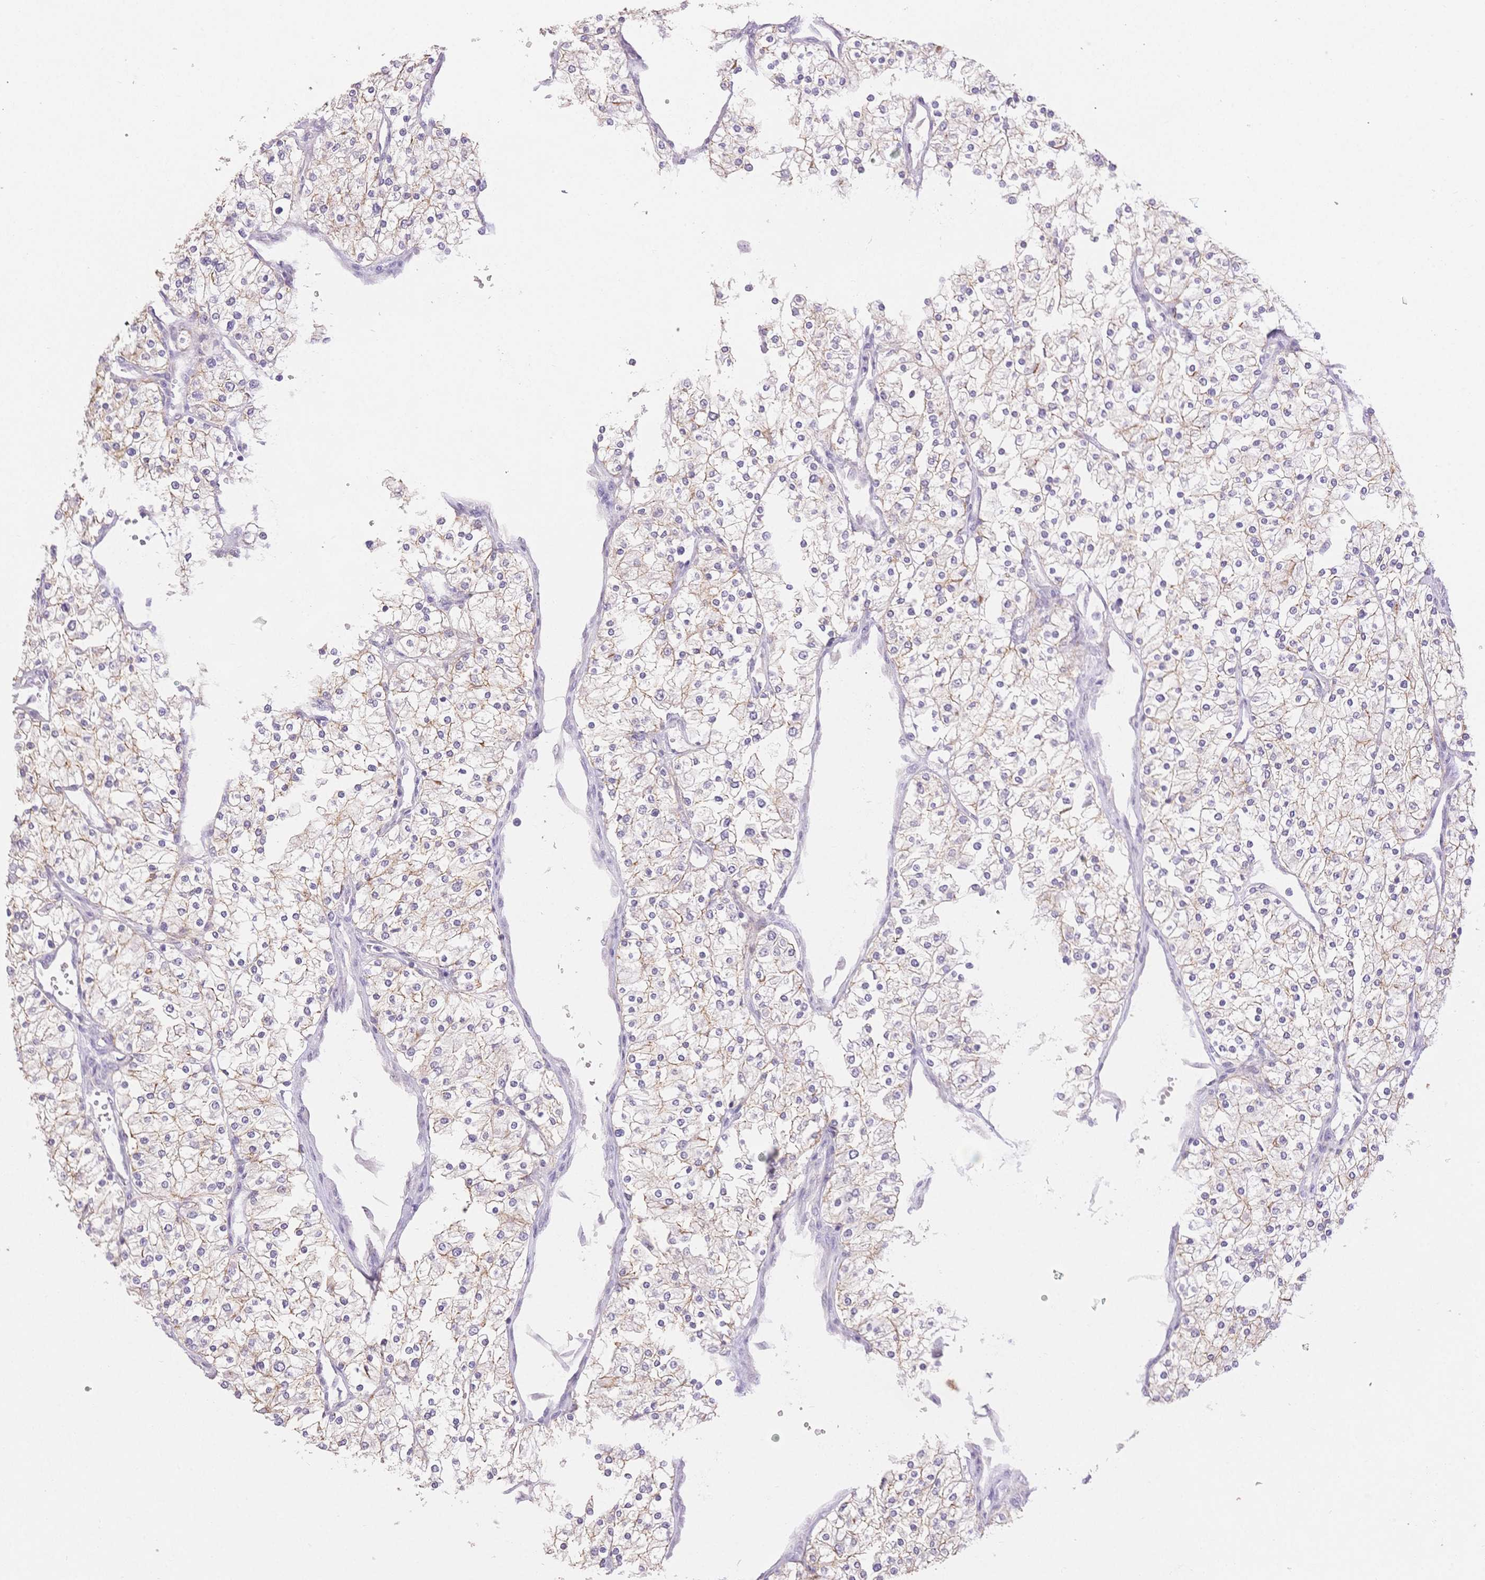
{"staining": {"intensity": "weak", "quantity": "25%-75%", "location": "cytoplasmic/membranous"}, "tissue": "renal cancer", "cell_type": "Tumor cells", "image_type": "cancer", "snomed": [{"axis": "morphology", "description": "Adenocarcinoma, NOS"}, {"axis": "topography", "description": "Kidney"}], "caption": "This histopathology image exhibits renal cancer stained with immunohistochemistry to label a protein in brown. The cytoplasmic/membranous of tumor cells show weak positivity for the protein. Nuclei are counter-stained blue.", "gene": "SUV39H2", "patient": {"sex": "male", "age": 80}}